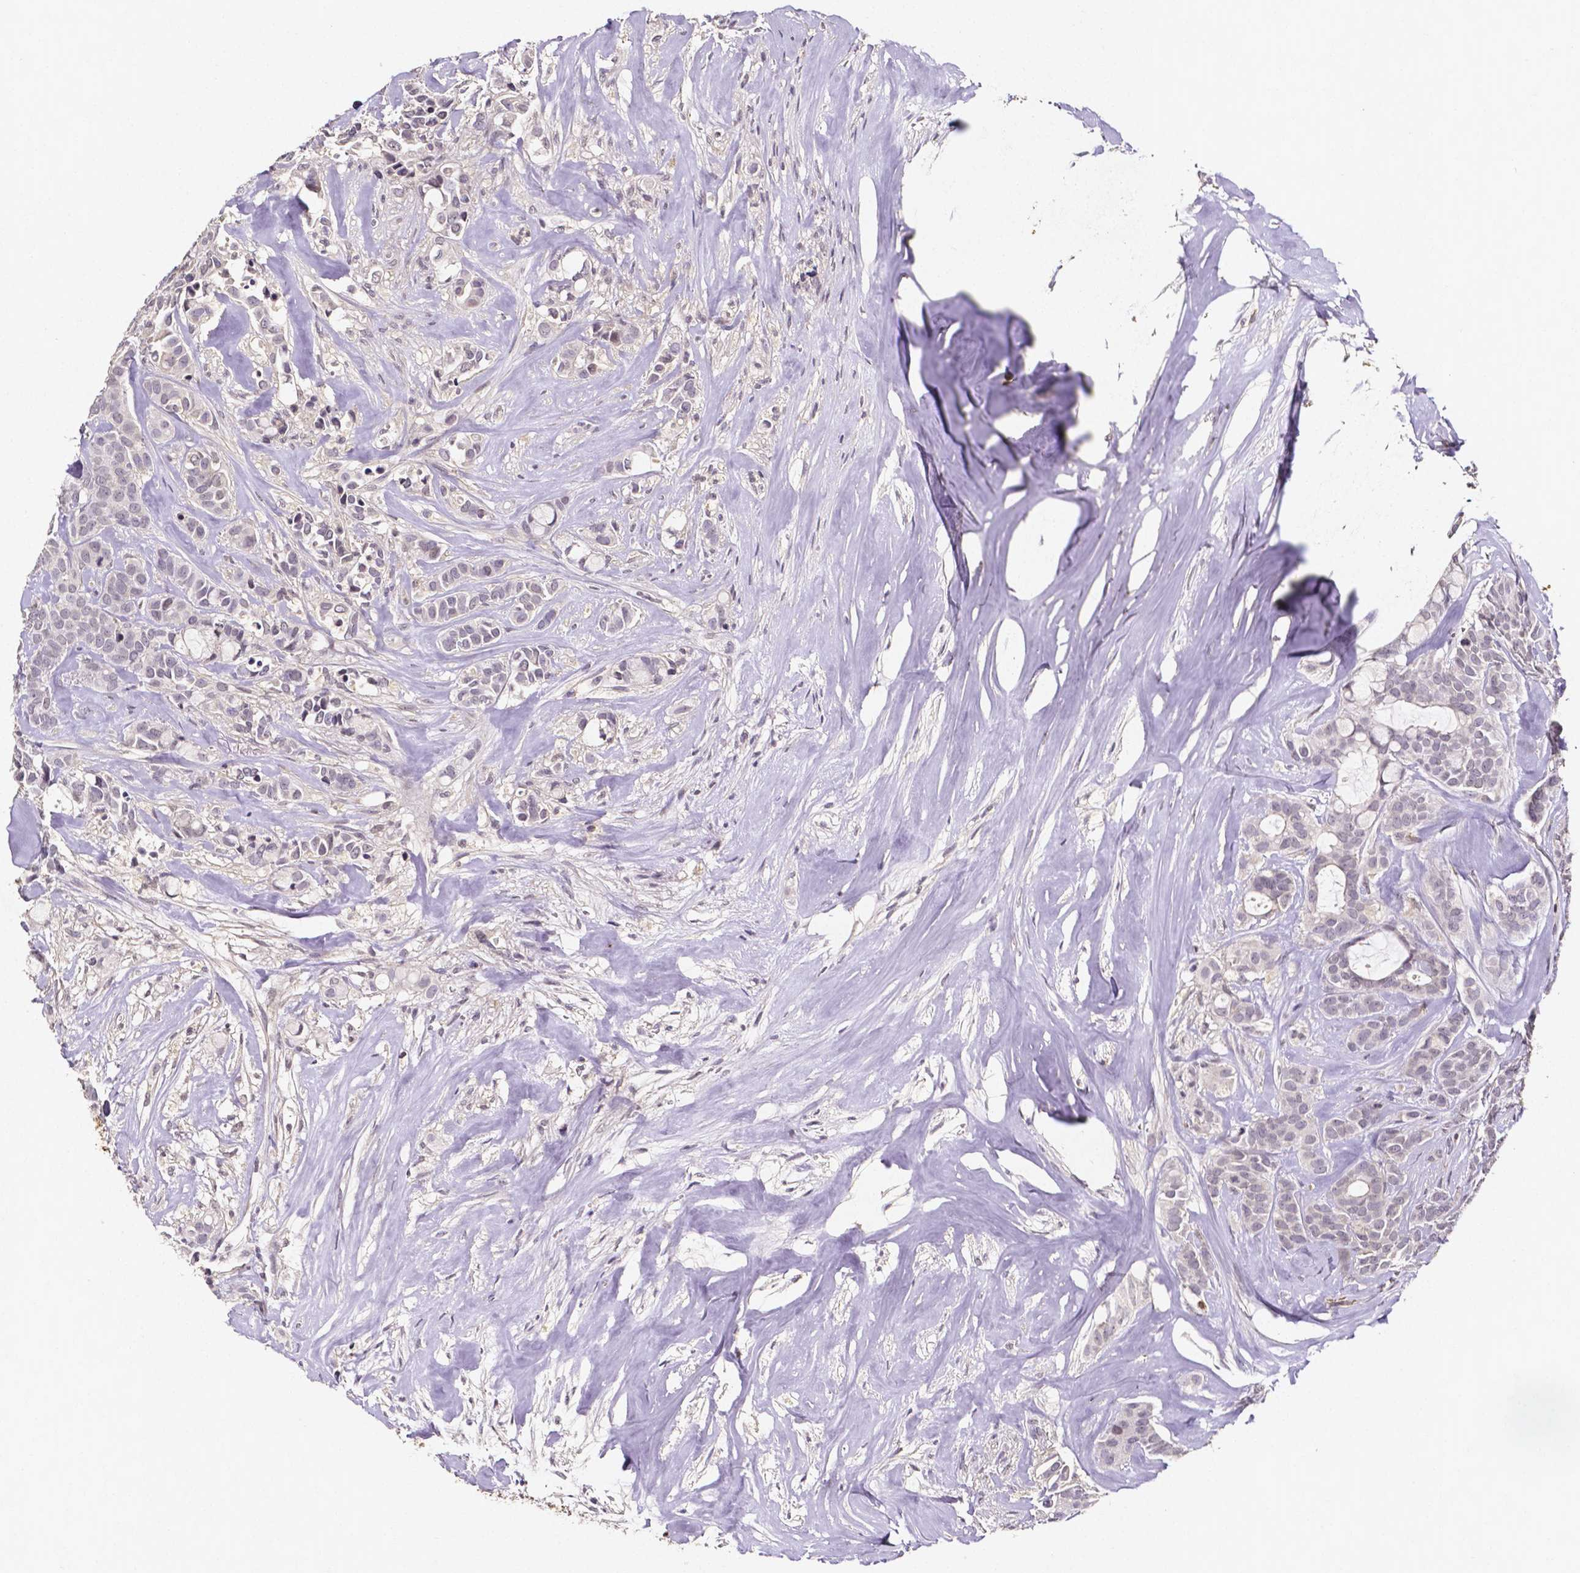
{"staining": {"intensity": "negative", "quantity": "none", "location": "none"}, "tissue": "breast cancer", "cell_type": "Tumor cells", "image_type": "cancer", "snomed": [{"axis": "morphology", "description": "Duct carcinoma"}, {"axis": "topography", "description": "Breast"}], "caption": "A micrograph of breast cancer (infiltrating ductal carcinoma) stained for a protein shows no brown staining in tumor cells.", "gene": "NRGN", "patient": {"sex": "female", "age": 84}}